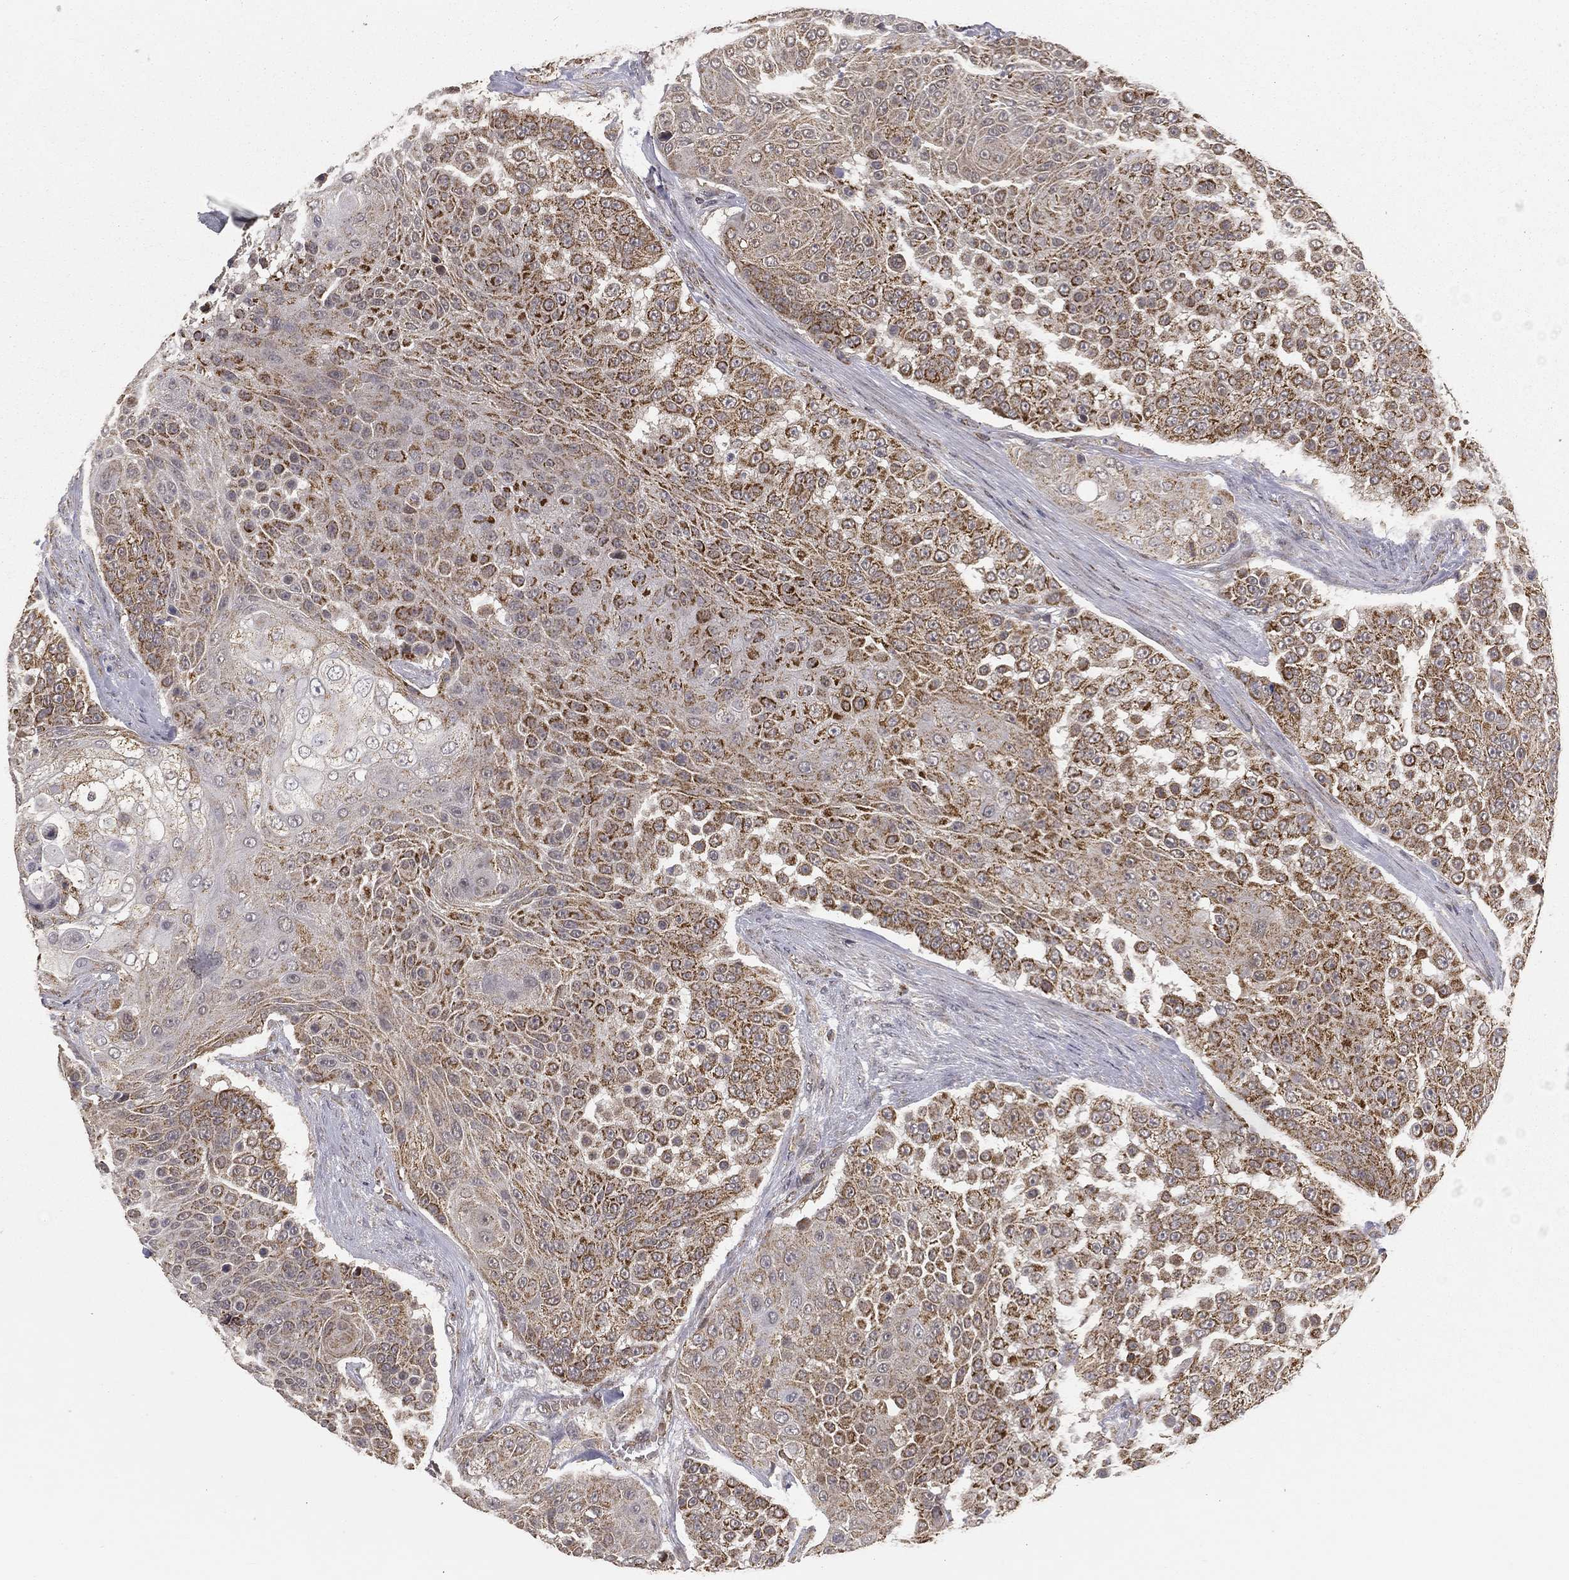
{"staining": {"intensity": "strong", "quantity": "25%-75%", "location": "cytoplasmic/membranous"}, "tissue": "urothelial cancer", "cell_type": "Tumor cells", "image_type": "cancer", "snomed": [{"axis": "morphology", "description": "Urothelial carcinoma, High grade"}, {"axis": "topography", "description": "Urinary bladder"}], "caption": "Immunohistochemical staining of human urothelial cancer demonstrates high levels of strong cytoplasmic/membranous staining in approximately 25%-75% of tumor cells. Using DAB (brown) and hematoxylin (blue) stains, captured at high magnification using brightfield microscopy.", "gene": "MRPL46", "patient": {"sex": "female", "age": 63}}